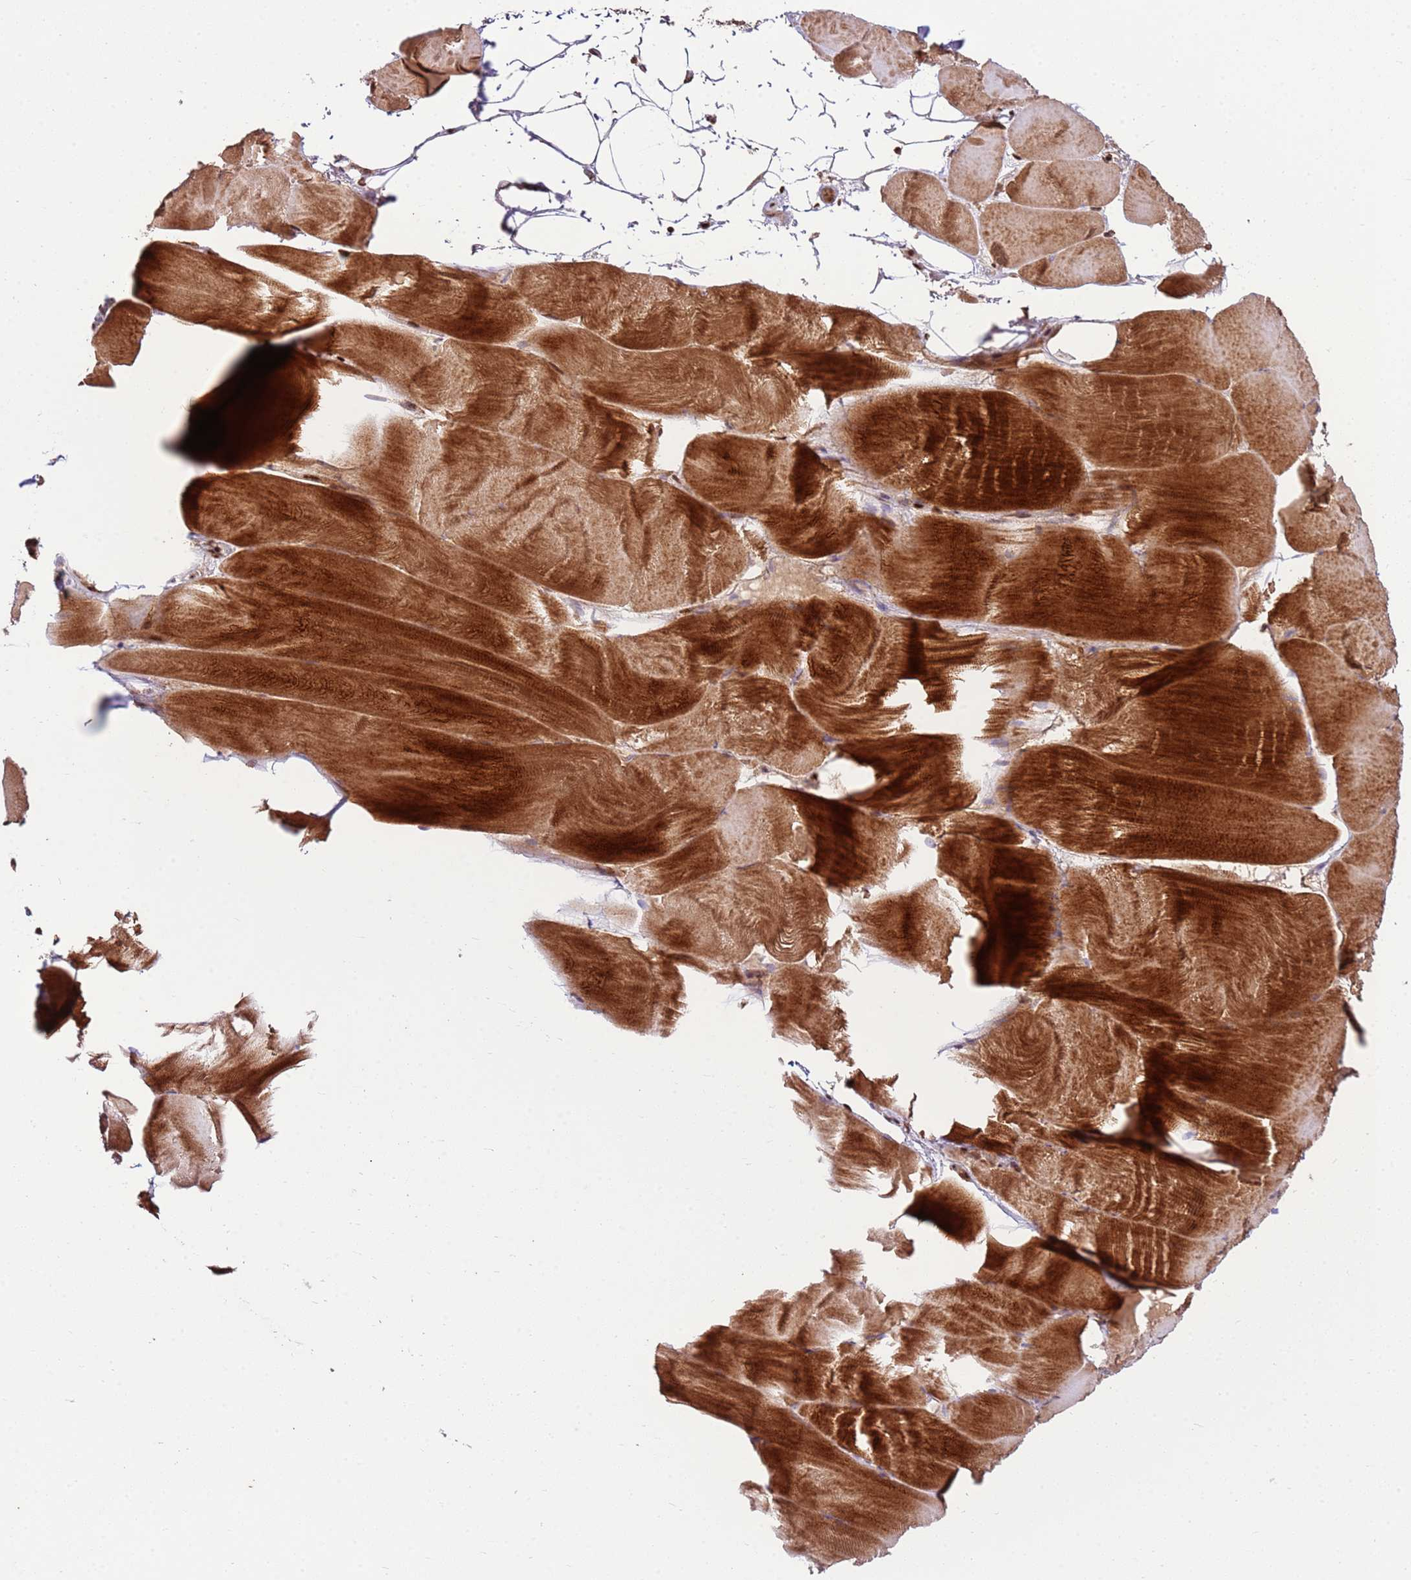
{"staining": {"intensity": "strong", "quantity": "25%-75%", "location": "cytoplasmic/membranous,nuclear"}, "tissue": "skeletal muscle", "cell_type": "Myocytes", "image_type": "normal", "snomed": [{"axis": "morphology", "description": "Normal tissue, NOS"}, {"axis": "topography", "description": "Skeletal muscle"}], "caption": "Brown immunohistochemical staining in benign human skeletal muscle displays strong cytoplasmic/membranous,nuclear staining in approximately 25%-75% of myocytes.", "gene": "ZBTB12", "patient": {"sex": "female", "age": 64}}